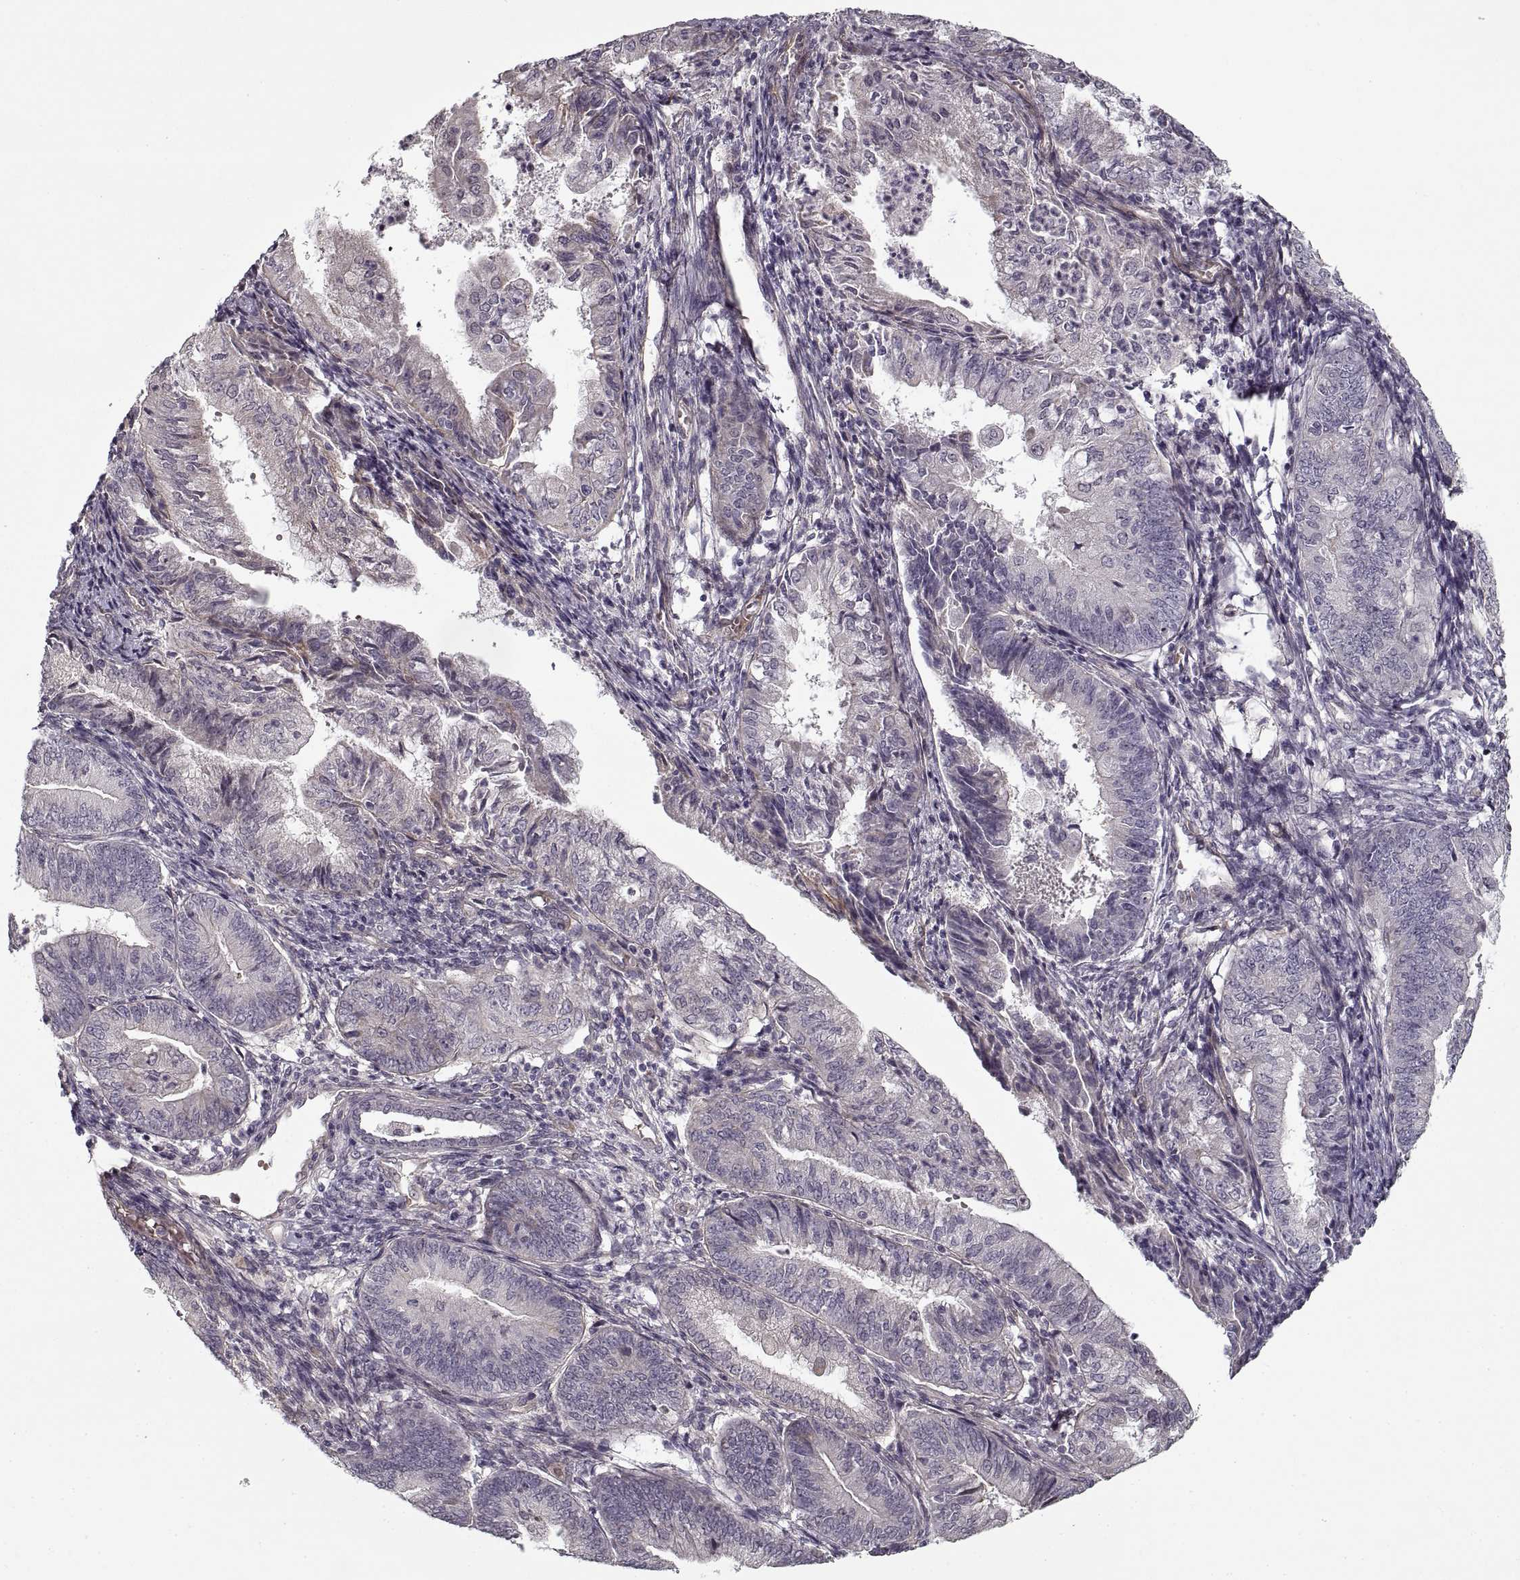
{"staining": {"intensity": "negative", "quantity": "none", "location": "none"}, "tissue": "endometrial cancer", "cell_type": "Tumor cells", "image_type": "cancer", "snomed": [{"axis": "morphology", "description": "Adenocarcinoma, NOS"}, {"axis": "topography", "description": "Endometrium"}], "caption": "Tumor cells are negative for brown protein staining in endometrial cancer (adenocarcinoma). (DAB IHC visualized using brightfield microscopy, high magnification).", "gene": "LAMB2", "patient": {"sex": "female", "age": 55}}